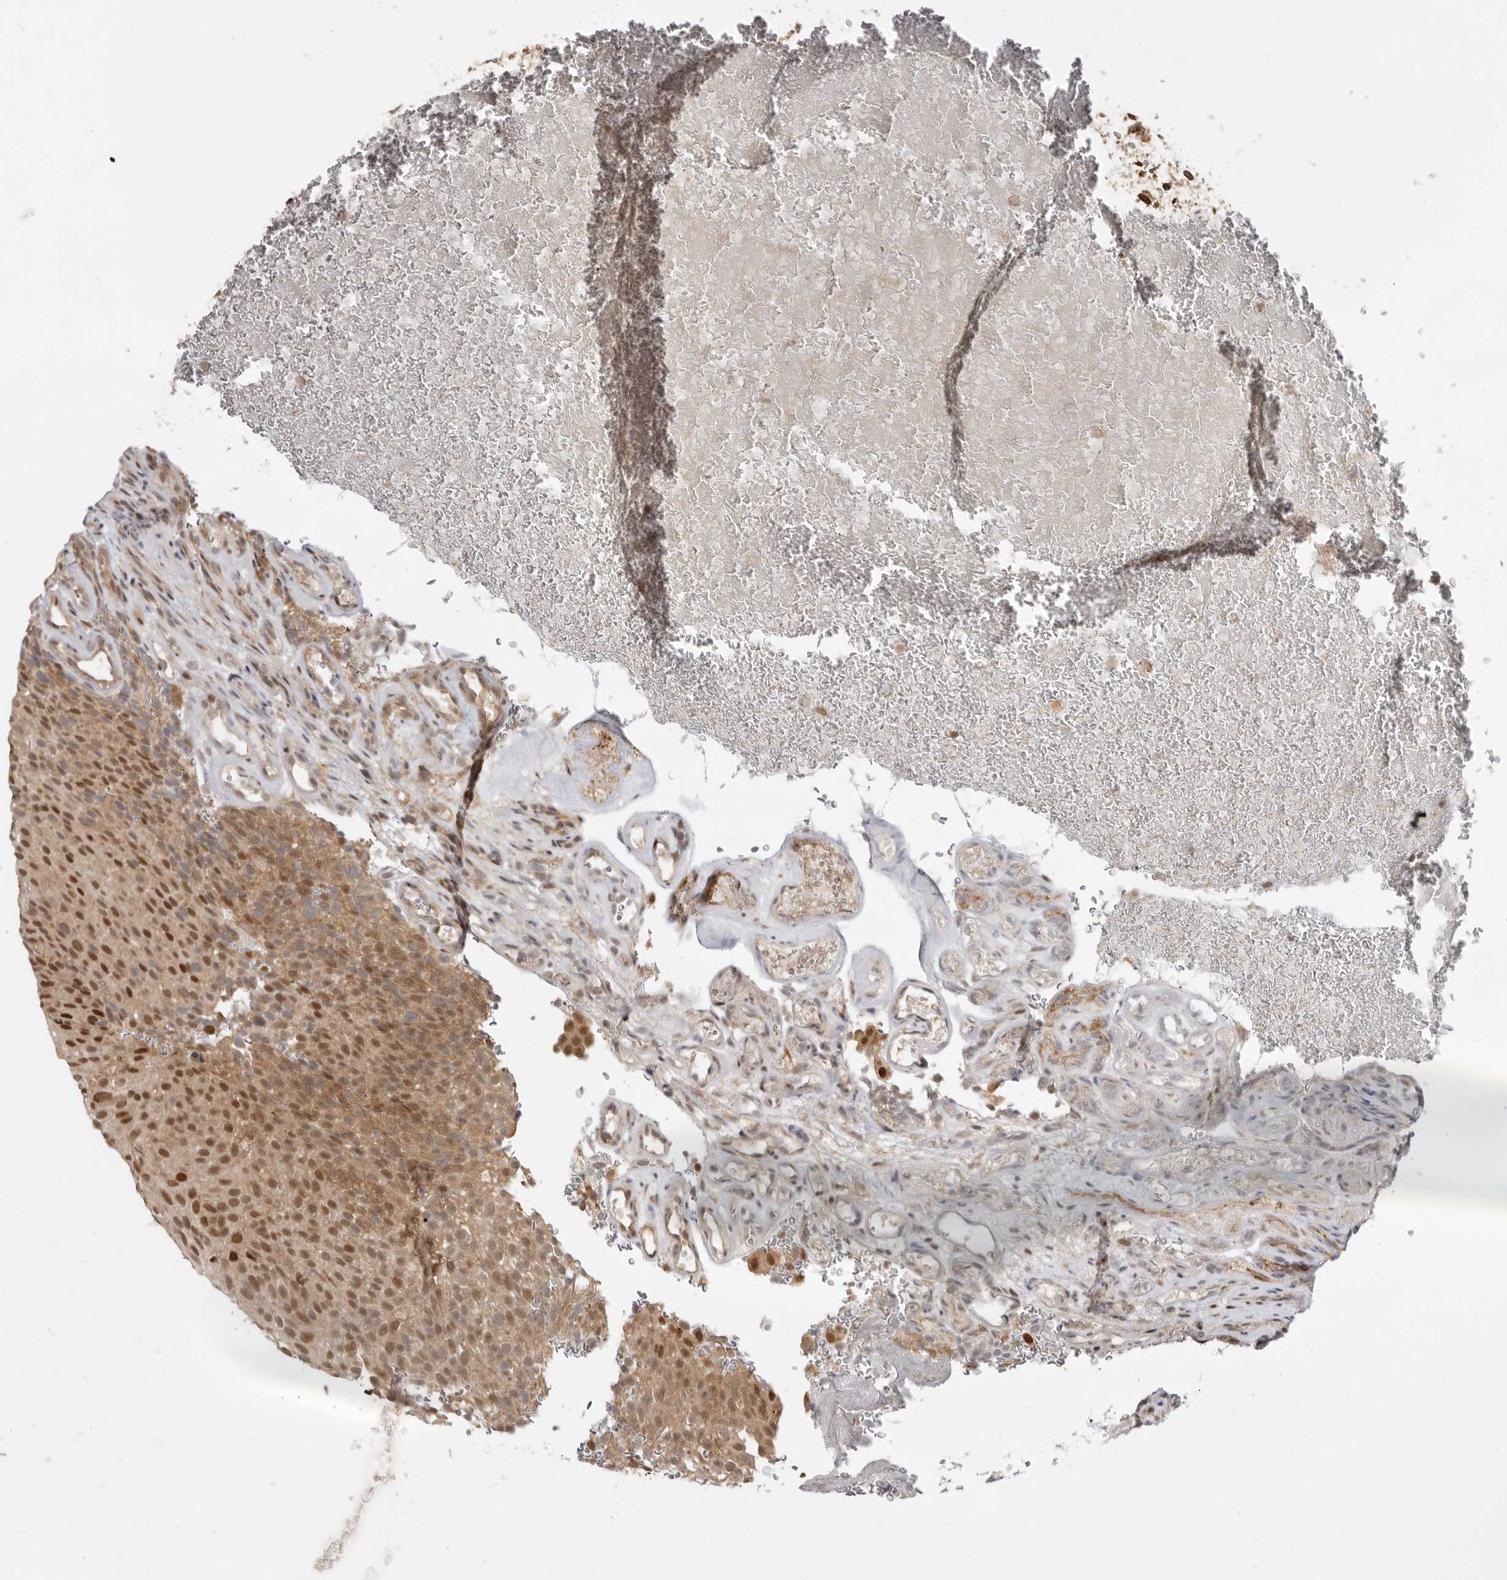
{"staining": {"intensity": "moderate", "quantity": ">75%", "location": "cytoplasmic/membranous,nuclear"}, "tissue": "urothelial cancer", "cell_type": "Tumor cells", "image_type": "cancer", "snomed": [{"axis": "morphology", "description": "Urothelial carcinoma, Low grade"}, {"axis": "topography", "description": "Urinary bladder"}], "caption": "Urothelial cancer tissue displays moderate cytoplasmic/membranous and nuclear expression in approximately >75% of tumor cells", "gene": "ADPRS", "patient": {"sex": "male", "age": 78}}